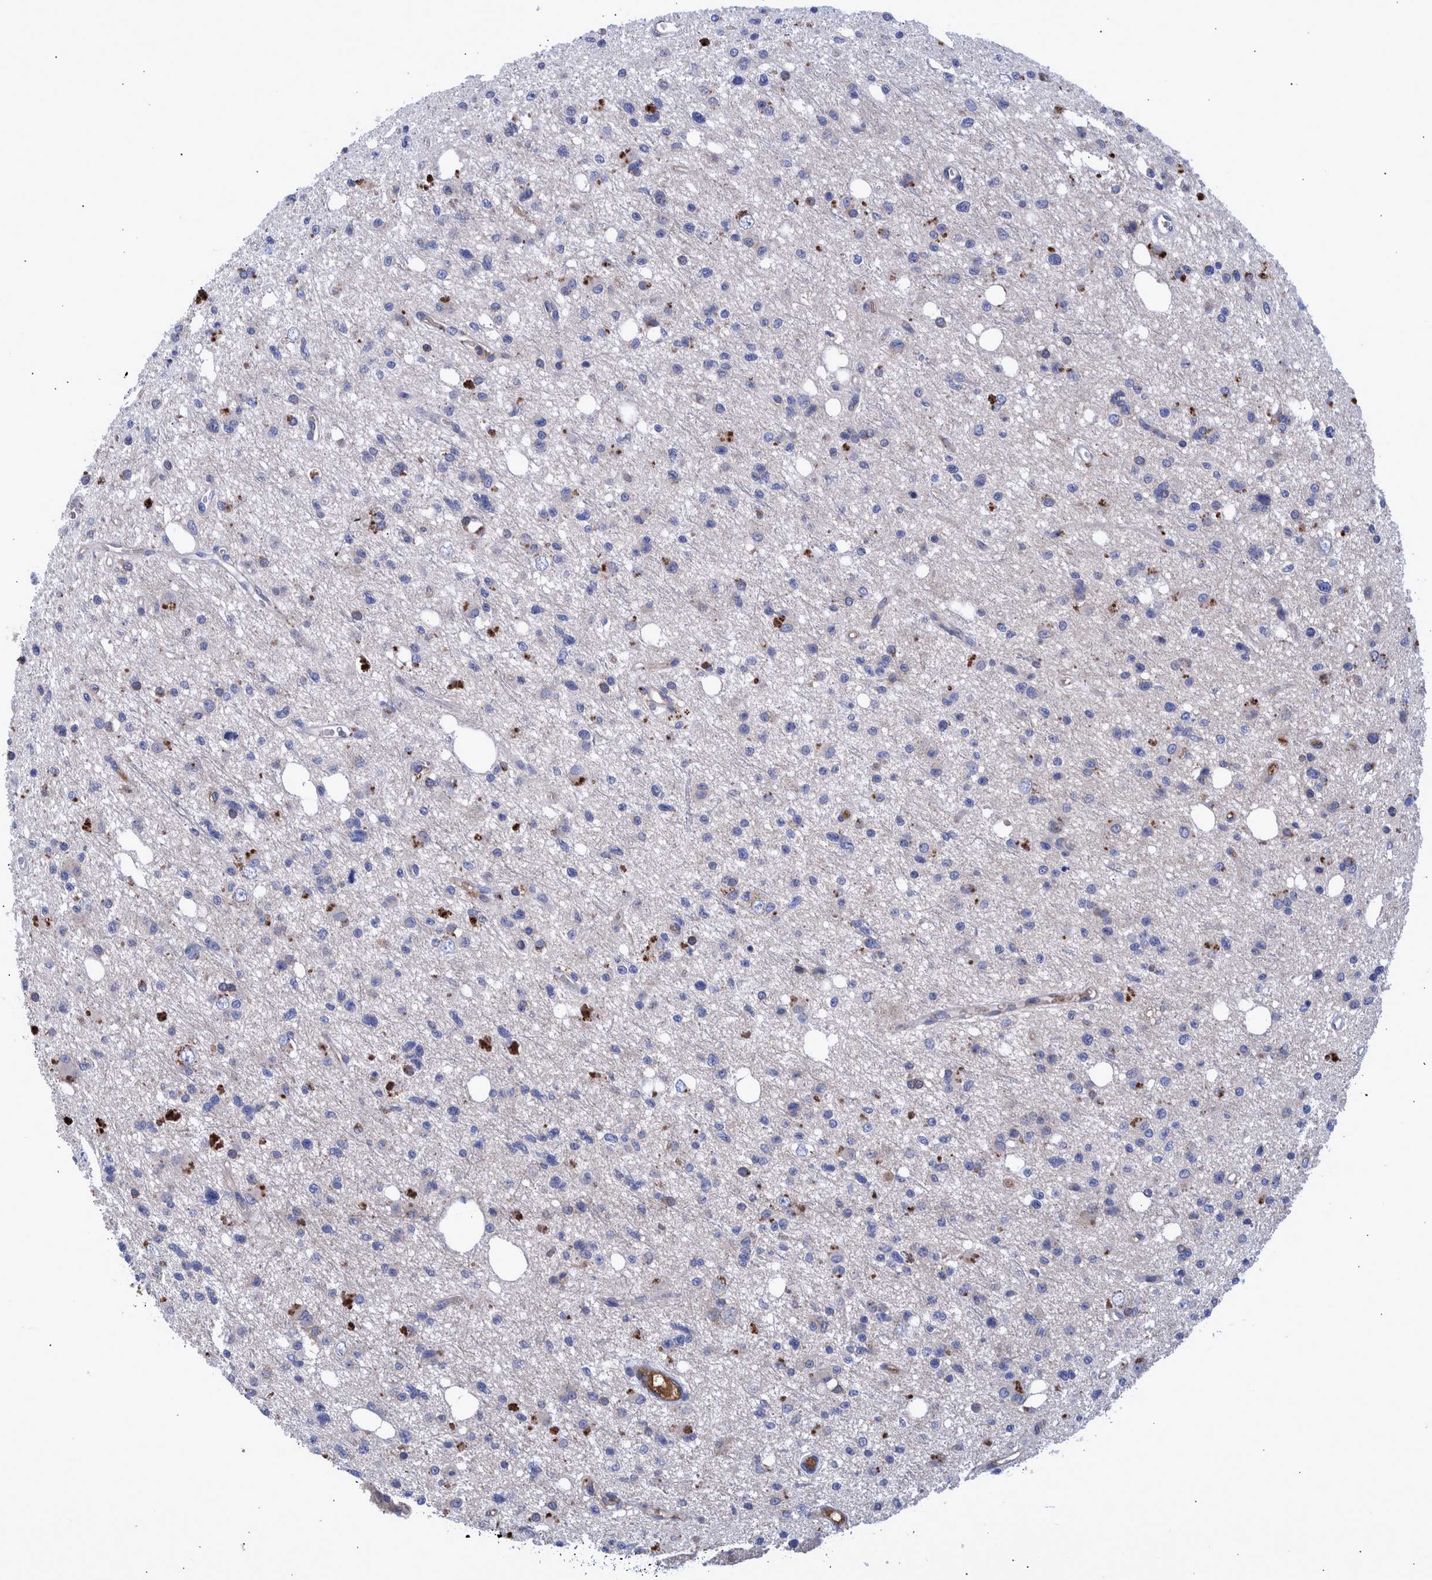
{"staining": {"intensity": "negative", "quantity": "none", "location": "none"}, "tissue": "glioma", "cell_type": "Tumor cells", "image_type": "cancer", "snomed": [{"axis": "morphology", "description": "Glioma, malignant, High grade"}, {"axis": "topography", "description": "Brain"}], "caption": "Tumor cells are negative for protein expression in human high-grade glioma (malignant).", "gene": "DLL4", "patient": {"sex": "female", "age": 62}}